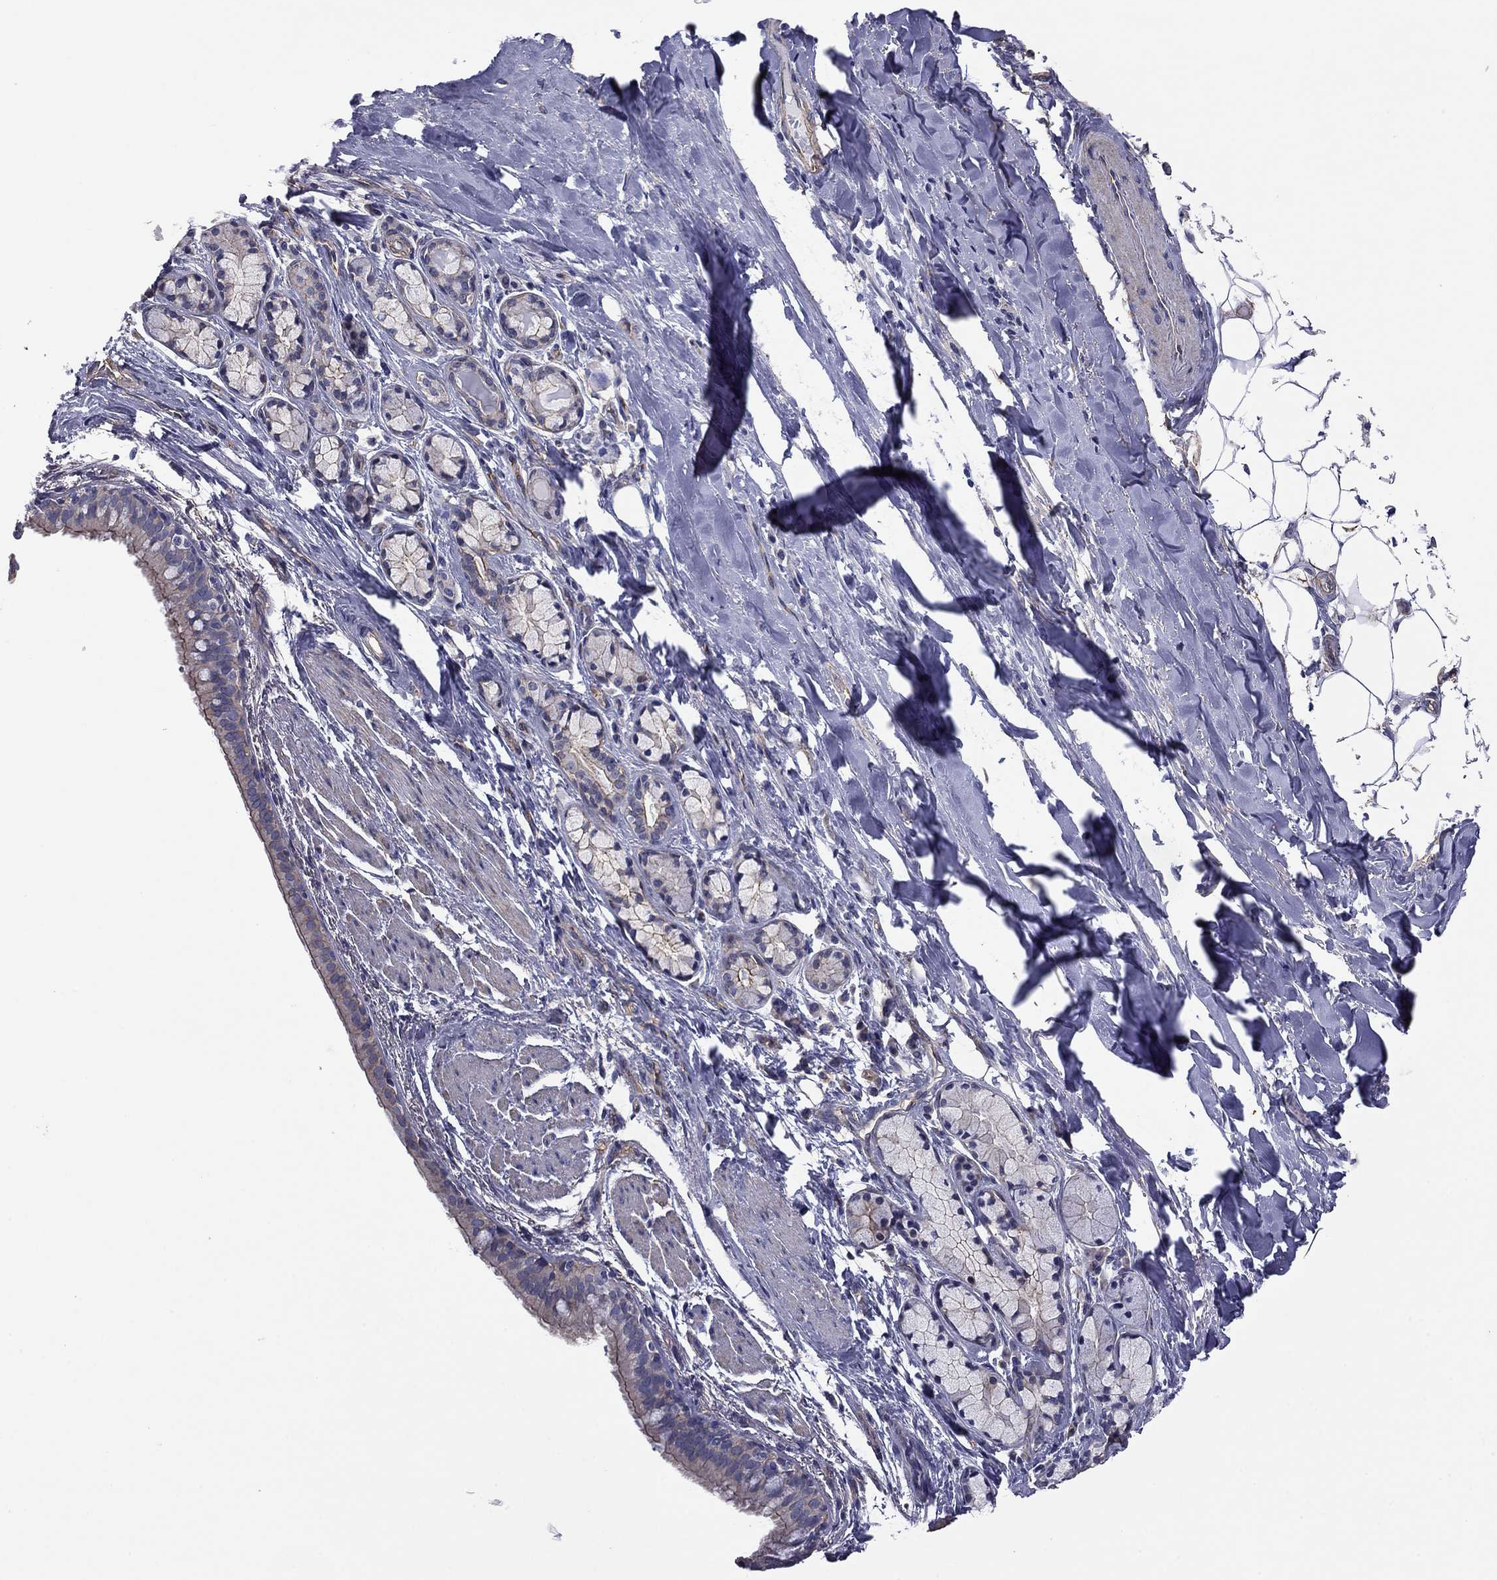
{"staining": {"intensity": "moderate", "quantity": "<25%", "location": "cytoplasmic/membranous"}, "tissue": "bronchus", "cell_type": "Respiratory epithelial cells", "image_type": "normal", "snomed": [{"axis": "morphology", "description": "Normal tissue, NOS"}, {"axis": "morphology", "description": "Squamous cell carcinoma, NOS"}, {"axis": "topography", "description": "Bronchus"}, {"axis": "topography", "description": "Lung"}], "caption": "A low amount of moderate cytoplasmic/membranous staining is present in approximately <25% of respiratory epithelial cells in normal bronchus.", "gene": "TCHH", "patient": {"sex": "male", "age": 69}}